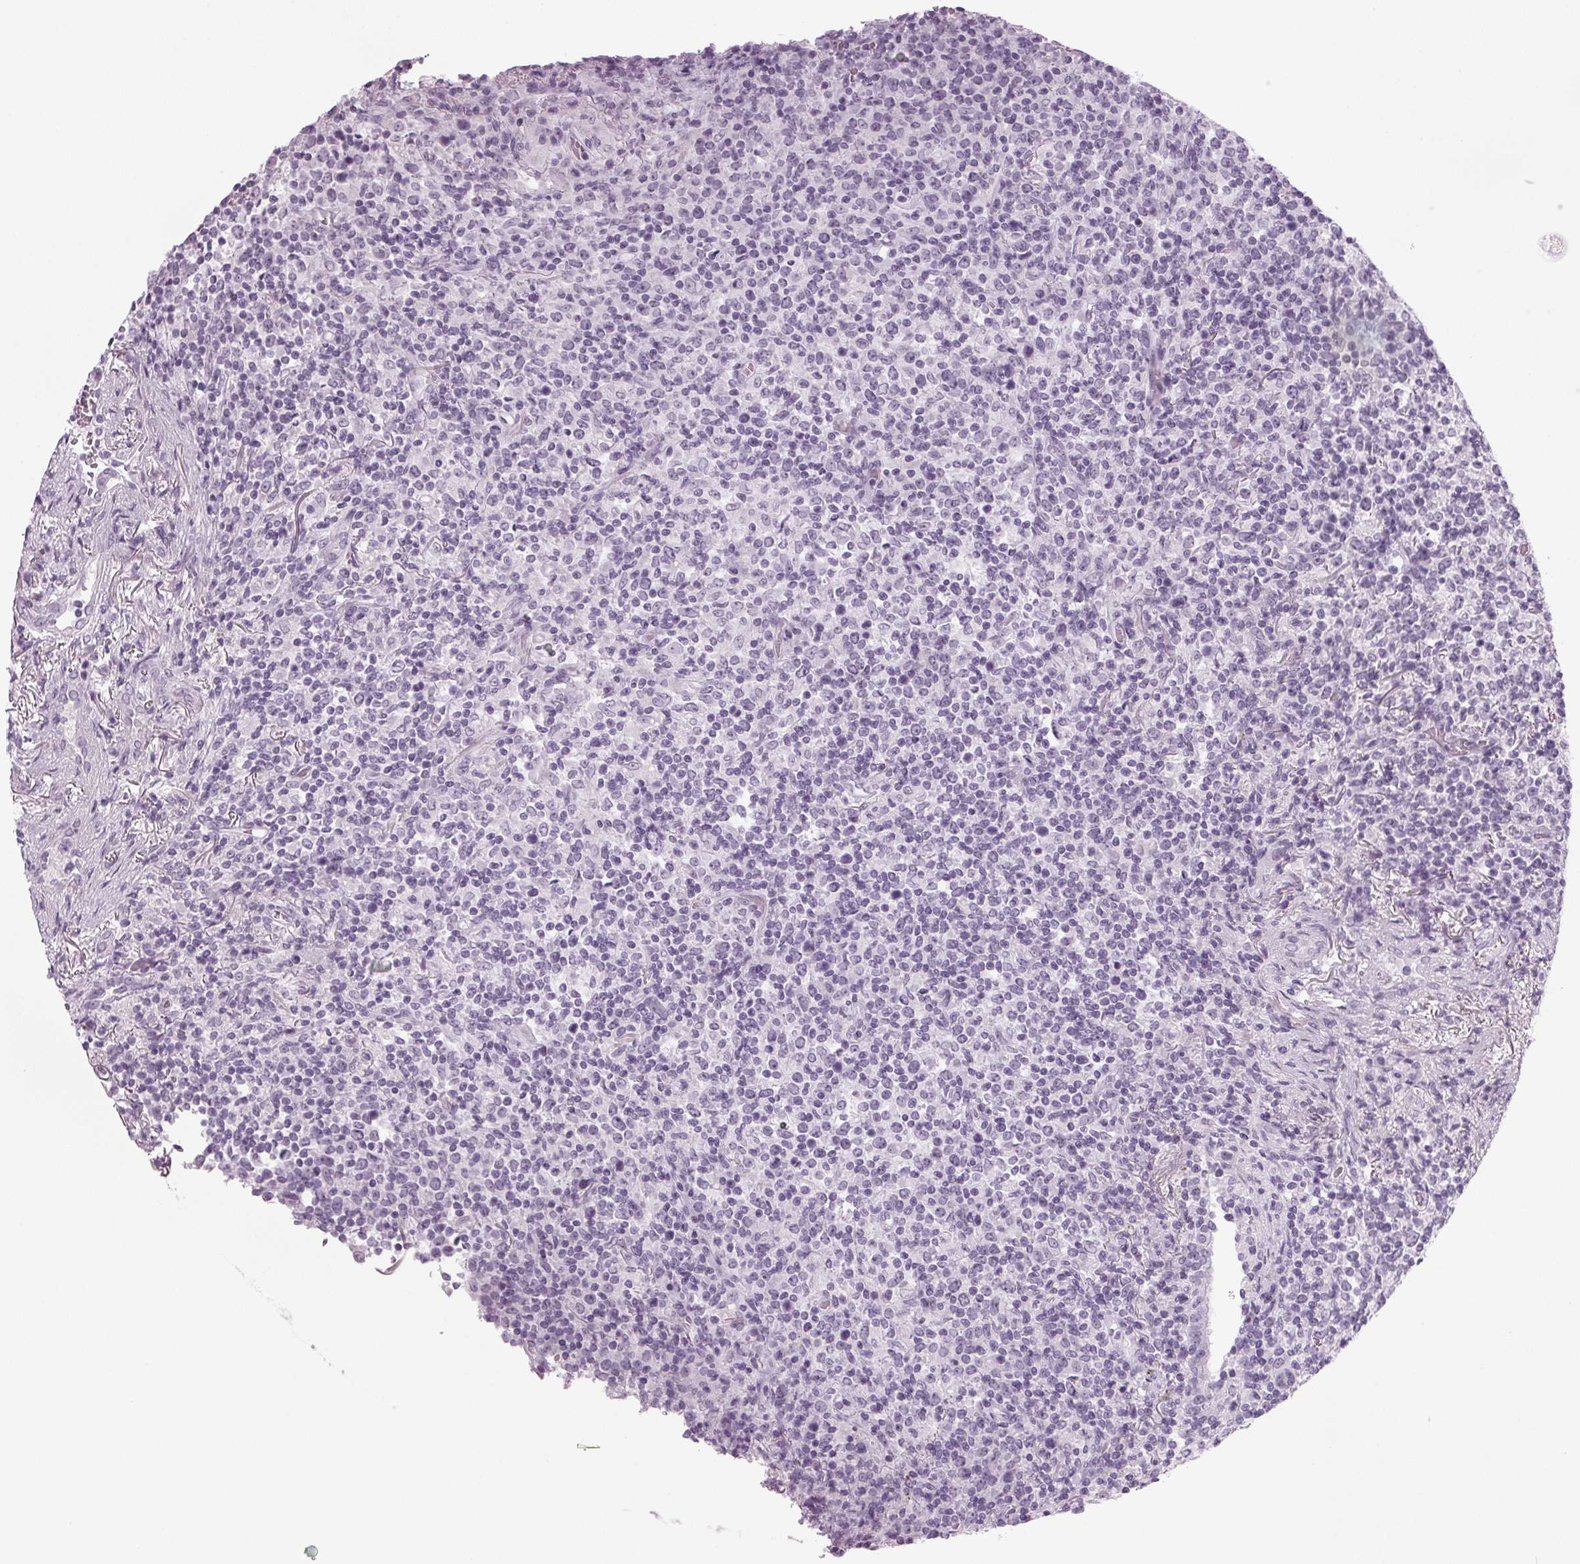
{"staining": {"intensity": "negative", "quantity": "none", "location": "none"}, "tissue": "lymphoma", "cell_type": "Tumor cells", "image_type": "cancer", "snomed": [{"axis": "morphology", "description": "Malignant lymphoma, non-Hodgkin's type, High grade"}, {"axis": "topography", "description": "Lung"}], "caption": "High power microscopy histopathology image of an immunohistochemistry photomicrograph of high-grade malignant lymphoma, non-Hodgkin's type, revealing no significant positivity in tumor cells.", "gene": "IGF2BP1", "patient": {"sex": "male", "age": 79}}